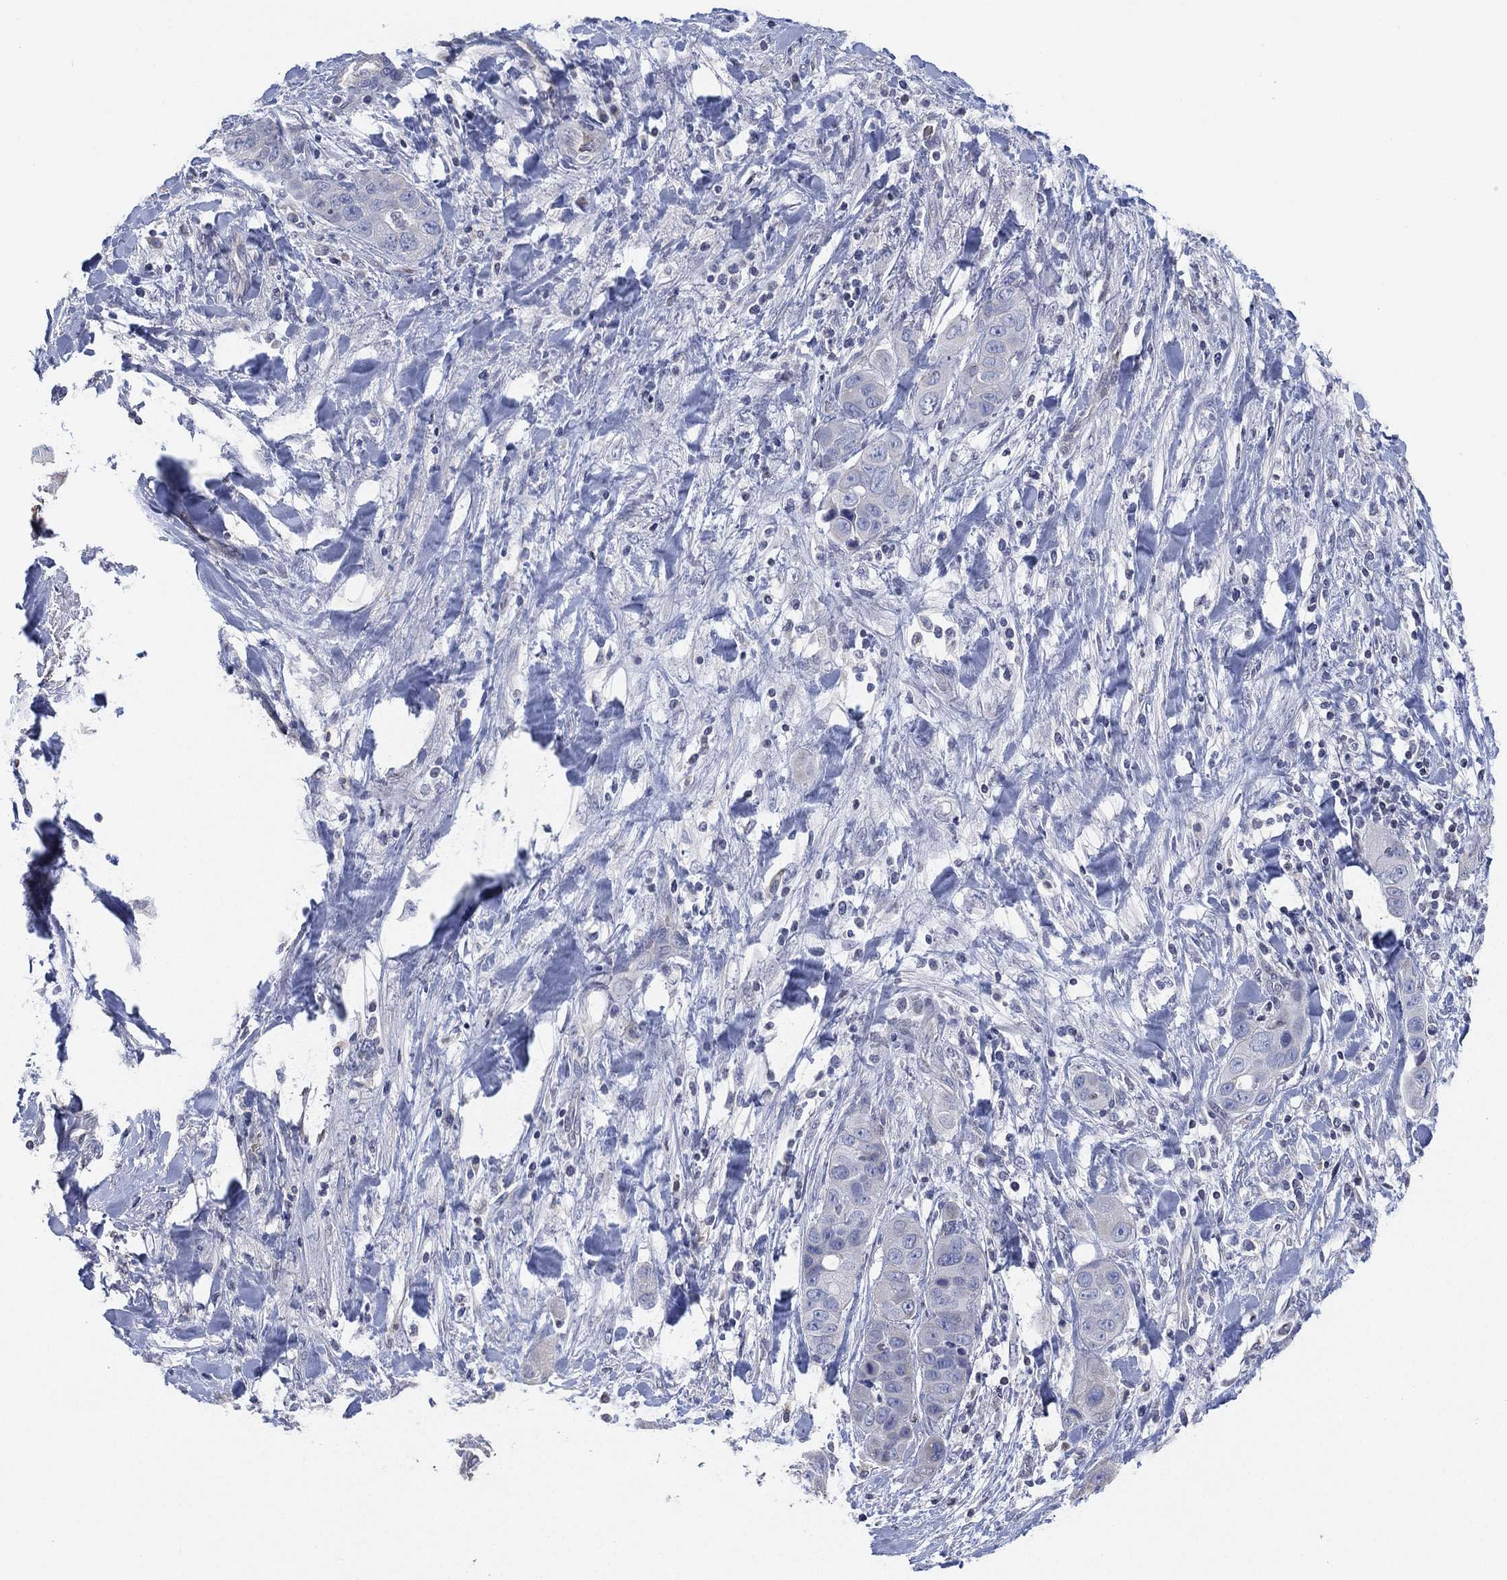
{"staining": {"intensity": "negative", "quantity": "none", "location": "none"}, "tissue": "liver cancer", "cell_type": "Tumor cells", "image_type": "cancer", "snomed": [{"axis": "morphology", "description": "Cholangiocarcinoma"}, {"axis": "topography", "description": "Liver"}], "caption": "The IHC photomicrograph has no significant positivity in tumor cells of liver cancer tissue. Nuclei are stained in blue.", "gene": "CFTR", "patient": {"sex": "female", "age": 52}}